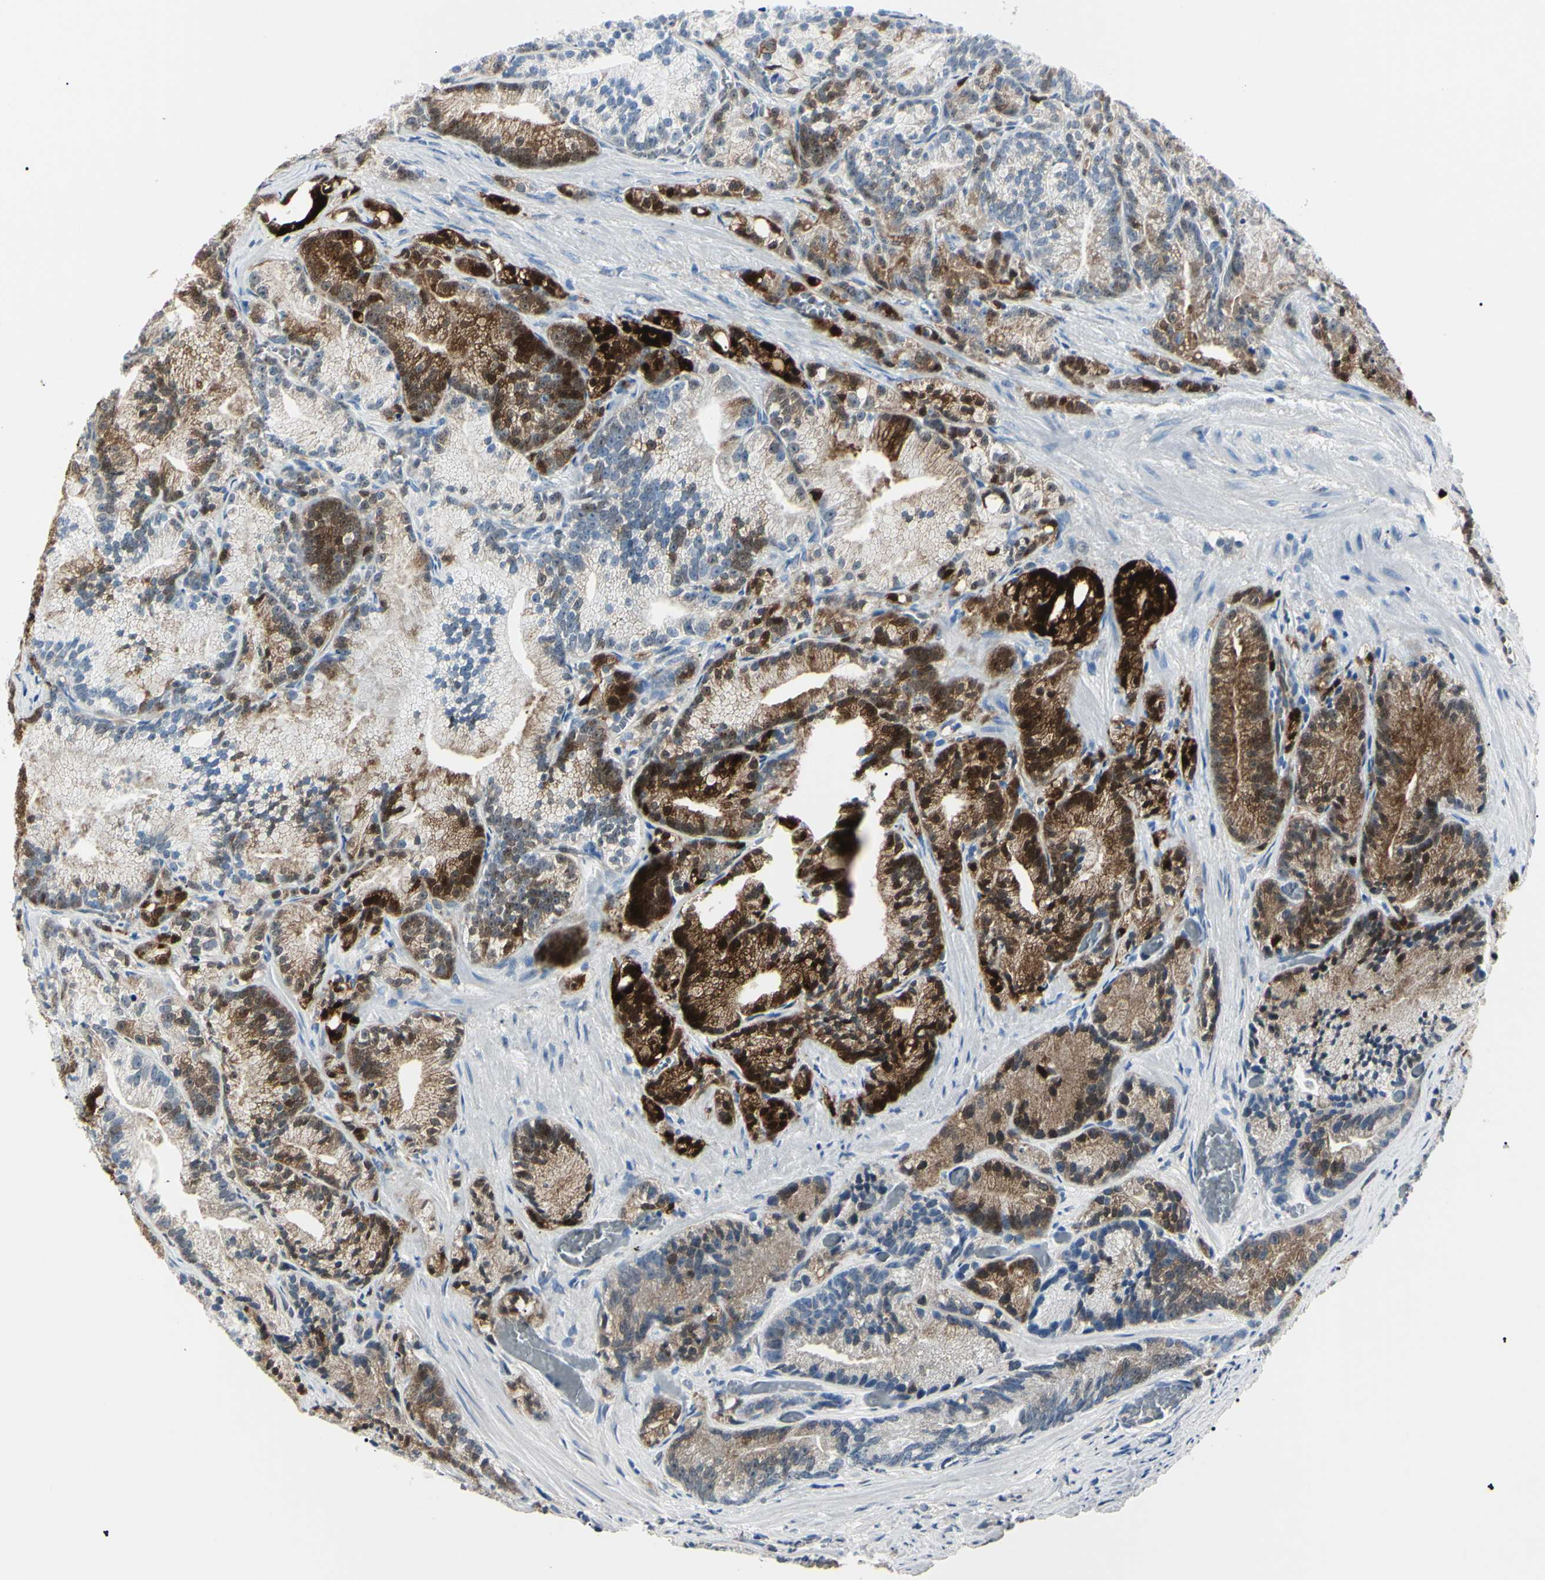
{"staining": {"intensity": "strong", "quantity": "25%-75%", "location": "cytoplasmic/membranous,nuclear"}, "tissue": "prostate cancer", "cell_type": "Tumor cells", "image_type": "cancer", "snomed": [{"axis": "morphology", "description": "Adenocarcinoma, Low grade"}, {"axis": "topography", "description": "Prostate"}], "caption": "An immunohistochemistry (IHC) photomicrograph of neoplastic tissue is shown. Protein staining in brown labels strong cytoplasmic/membranous and nuclear positivity in adenocarcinoma (low-grade) (prostate) within tumor cells.", "gene": "AKR1C3", "patient": {"sex": "male", "age": 89}}